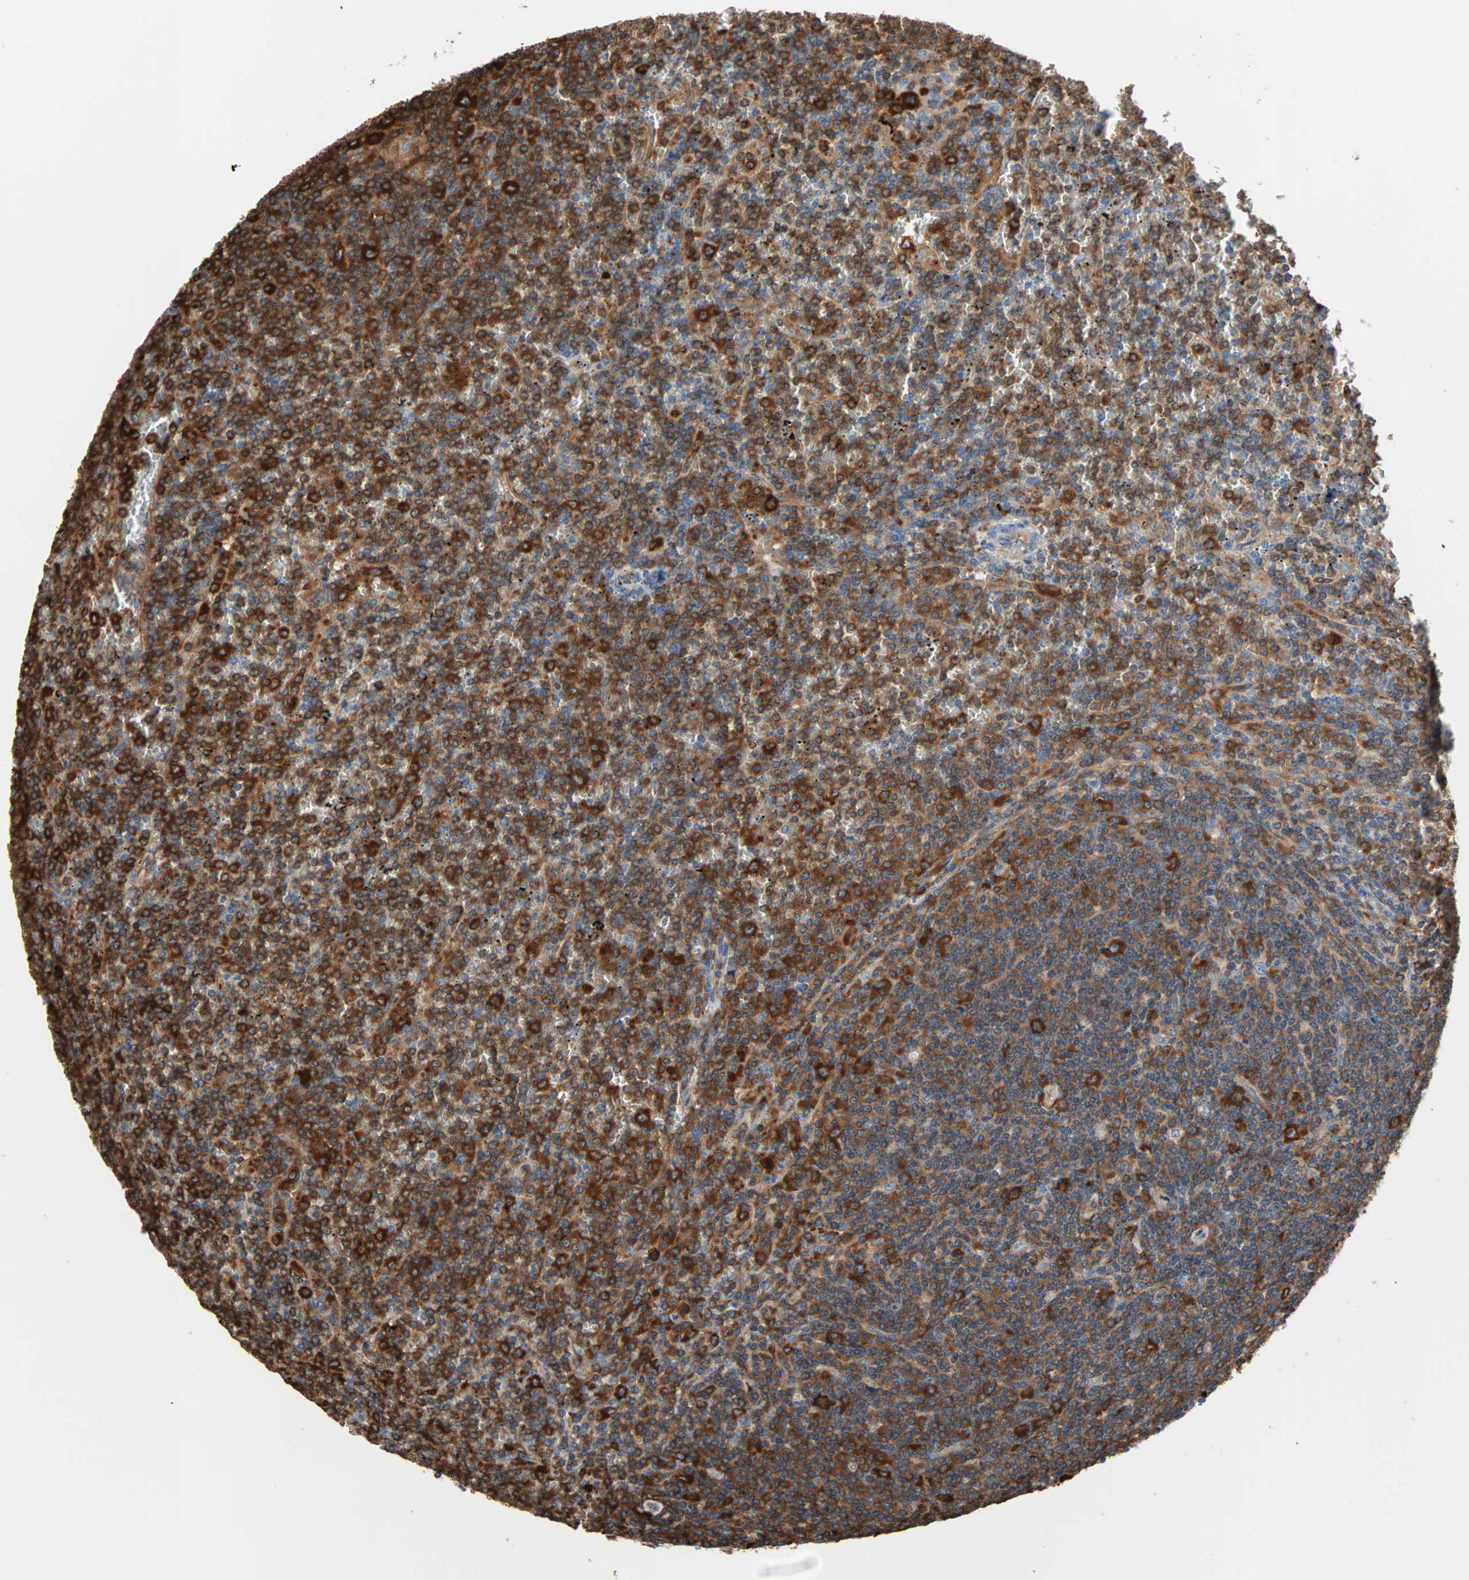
{"staining": {"intensity": "strong", "quantity": "25%-75%", "location": "cytoplasmic/membranous"}, "tissue": "lymphoma", "cell_type": "Tumor cells", "image_type": "cancer", "snomed": [{"axis": "morphology", "description": "Malignant lymphoma, non-Hodgkin's type, Low grade"}, {"axis": "topography", "description": "Spleen"}], "caption": "Immunohistochemical staining of human lymphoma displays high levels of strong cytoplasmic/membranous protein expression in about 25%-75% of tumor cells. The protein of interest is stained brown, and the nuclei are stained in blue (DAB (3,3'-diaminobenzidine) IHC with brightfield microscopy, high magnification).", "gene": "EEF2", "patient": {"sex": "female", "age": 19}}